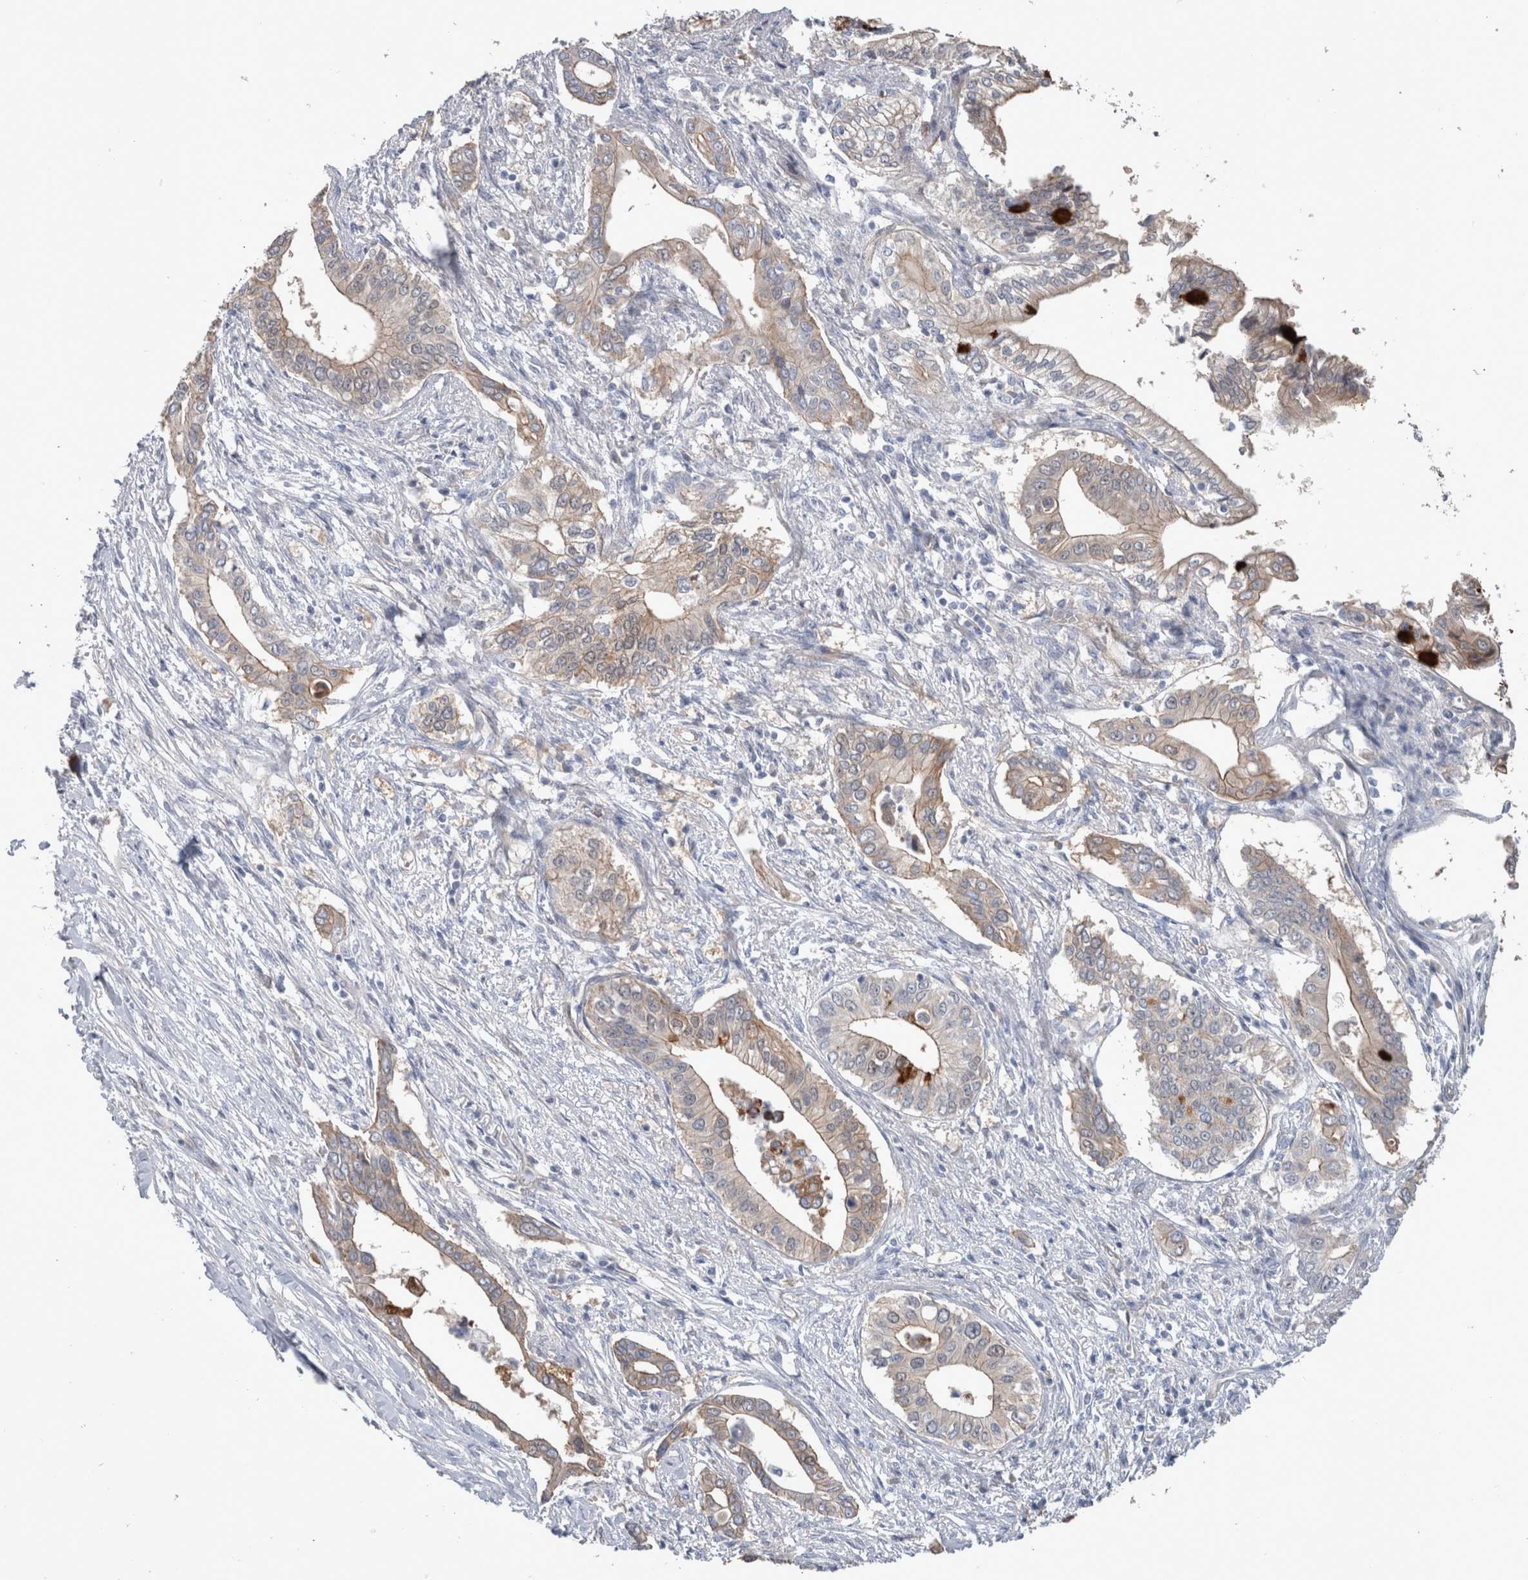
{"staining": {"intensity": "weak", "quantity": "25%-75%", "location": "cytoplasmic/membranous"}, "tissue": "pancreatic cancer", "cell_type": "Tumor cells", "image_type": "cancer", "snomed": [{"axis": "morphology", "description": "Normal tissue, NOS"}, {"axis": "morphology", "description": "Adenocarcinoma, NOS"}, {"axis": "topography", "description": "Pancreas"}, {"axis": "topography", "description": "Peripheral nerve tissue"}], "caption": "Adenocarcinoma (pancreatic) stained with a brown dye displays weak cytoplasmic/membranous positive staining in about 25%-75% of tumor cells.", "gene": "BCAM", "patient": {"sex": "male", "age": 59}}